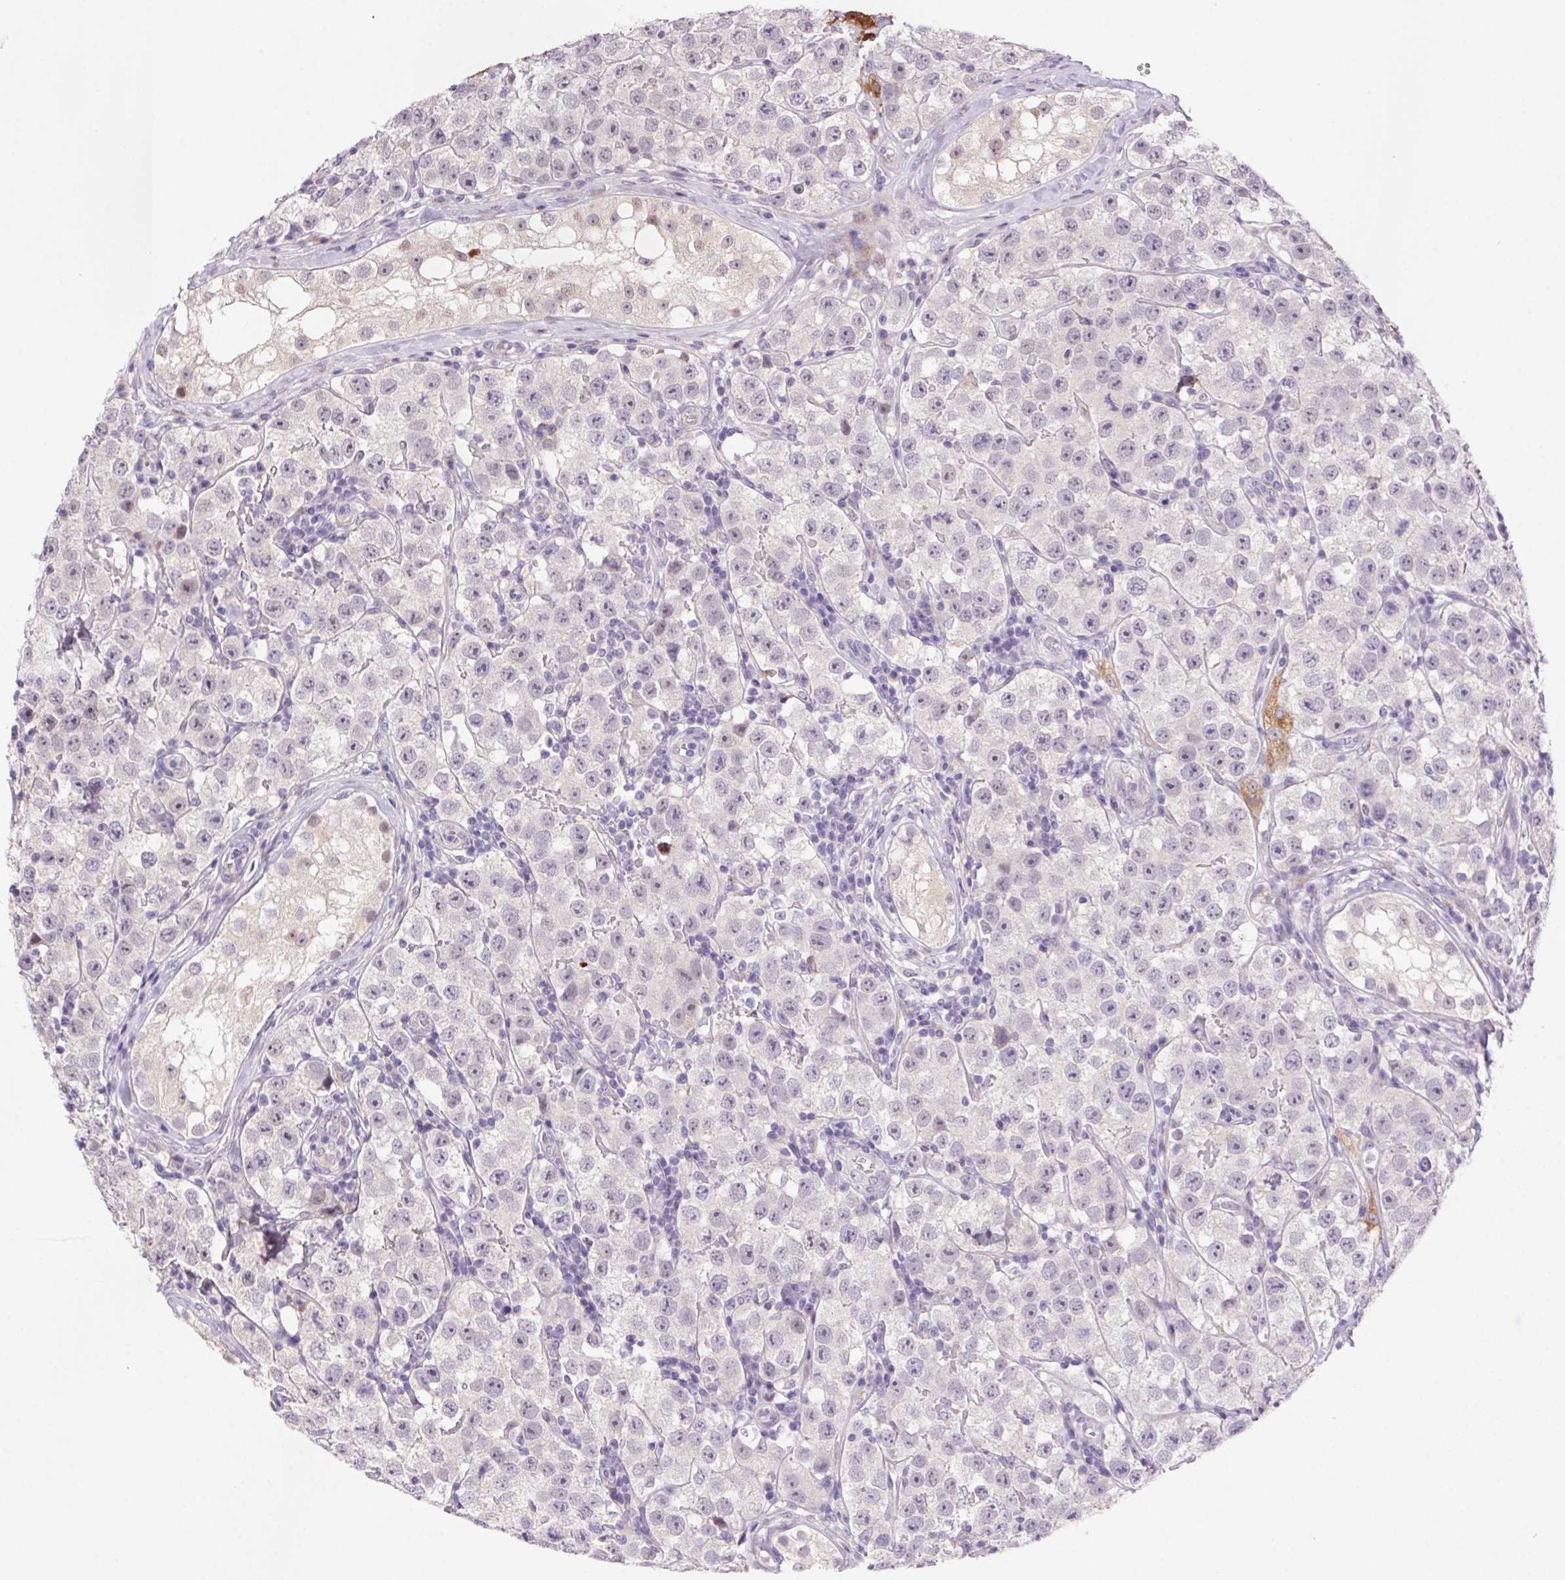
{"staining": {"intensity": "negative", "quantity": "none", "location": "none"}, "tissue": "testis cancer", "cell_type": "Tumor cells", "image_type": "cancer", "snomed": [{"axis": "morphology", "description": "Seminoma, NOS"}, {"axis": "topography", "description": "Testis"}], "caption": "There is no significant positivity in tumor cells of seminoma (testis).", "gene": "LRRTM1", "patient": {"sex": "male", "age": 34}}